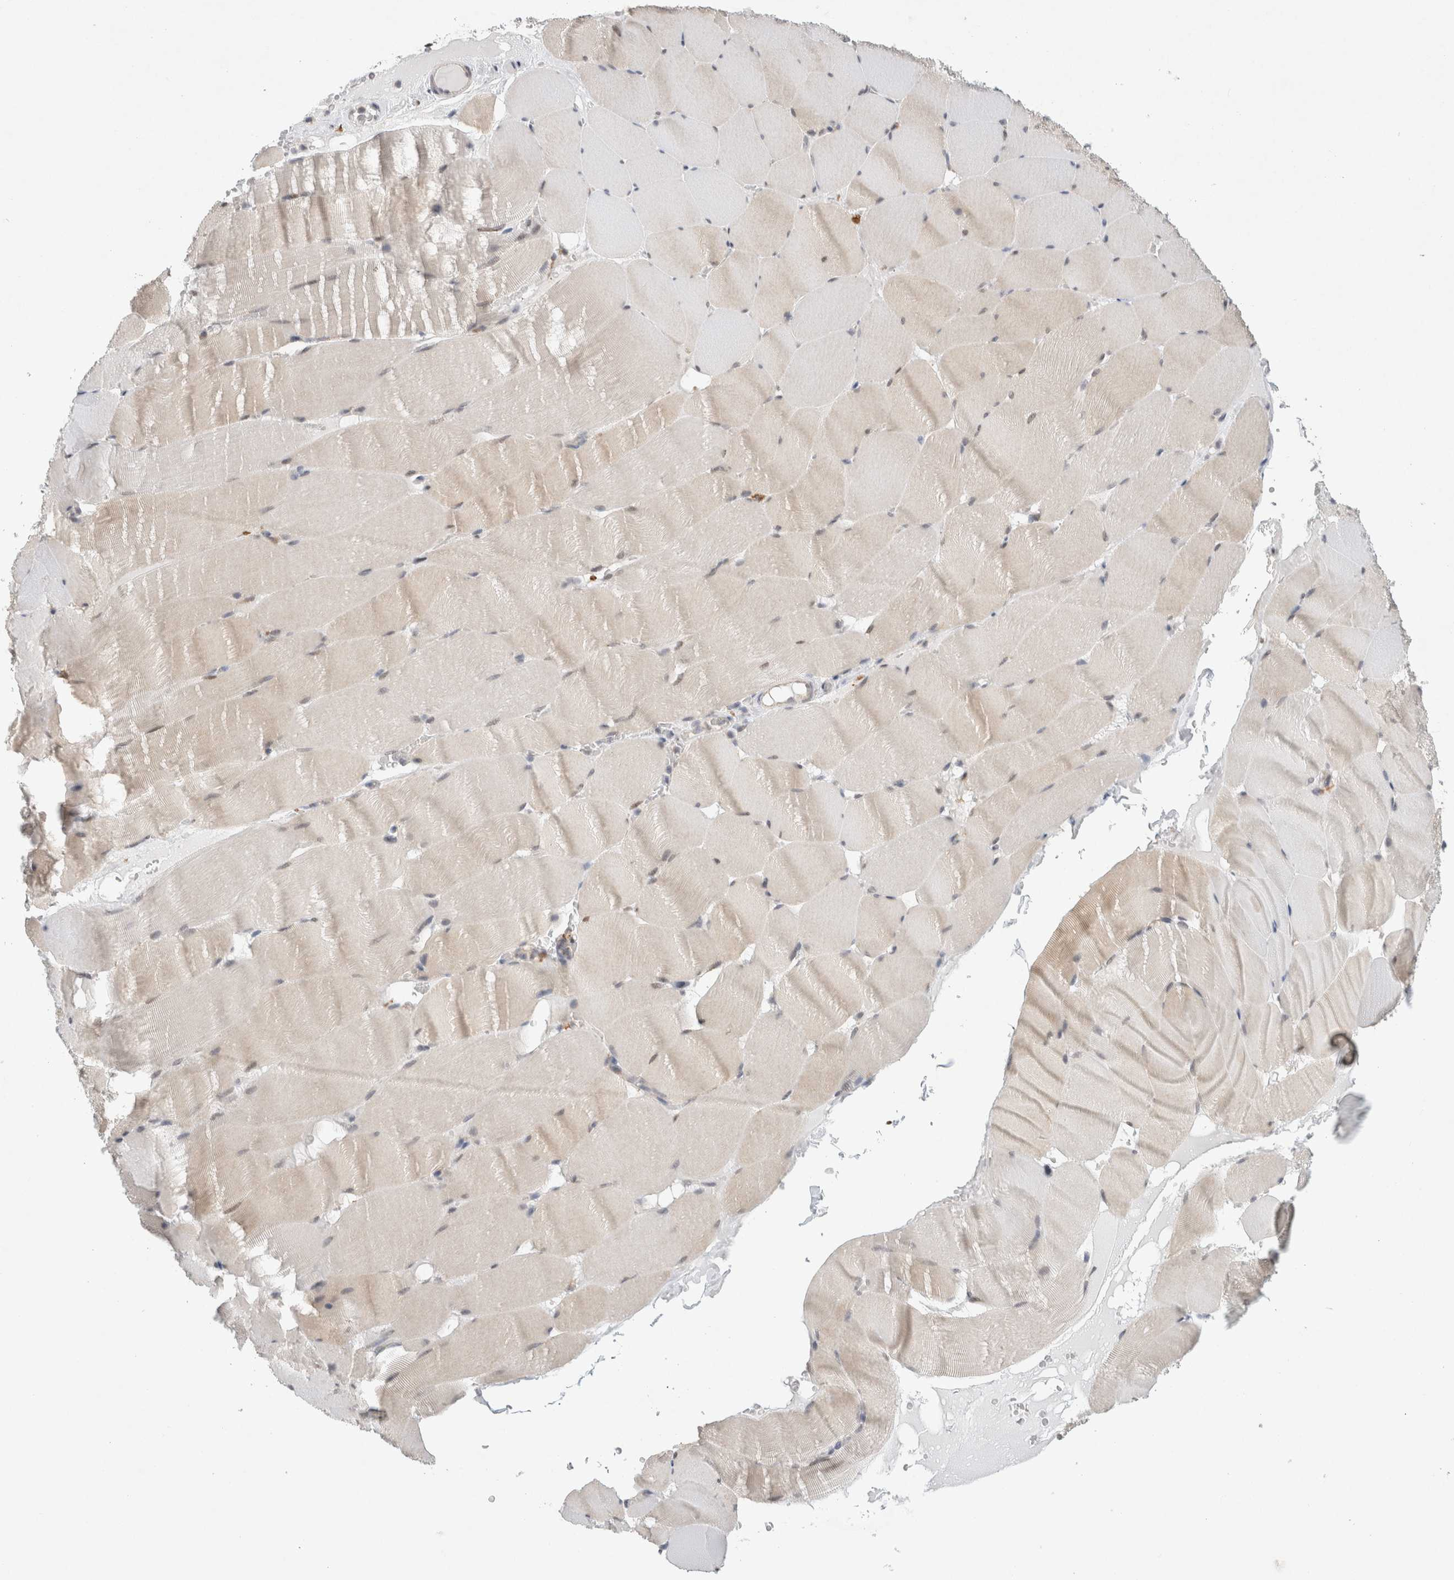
{"staining": {"intensity": "weak", "quantity": "<25%", "location": "cytoplasmic/membranous"}, "tissue": "skeletal muscle", "cell_type": "Myocytes", "image_type": "normal", "snomed": [{"axis": "morphology", "description": "Normal tissue, NOS"}, {"axis": "topography", "description": "Skeletal muscle"}], "caption": "Immunohistochemistry (IHC) of benign human skeletal muscle shows no expression in myocytes. Brightfield microscopy of immunohistochemistry stained with DAB (3,3'-diaminobenzidine) (brown) and hematoxylin (blue), captured at high magnification.", "gene": "CDCA7L", "patient": {"sex": "male", "age": 62}}